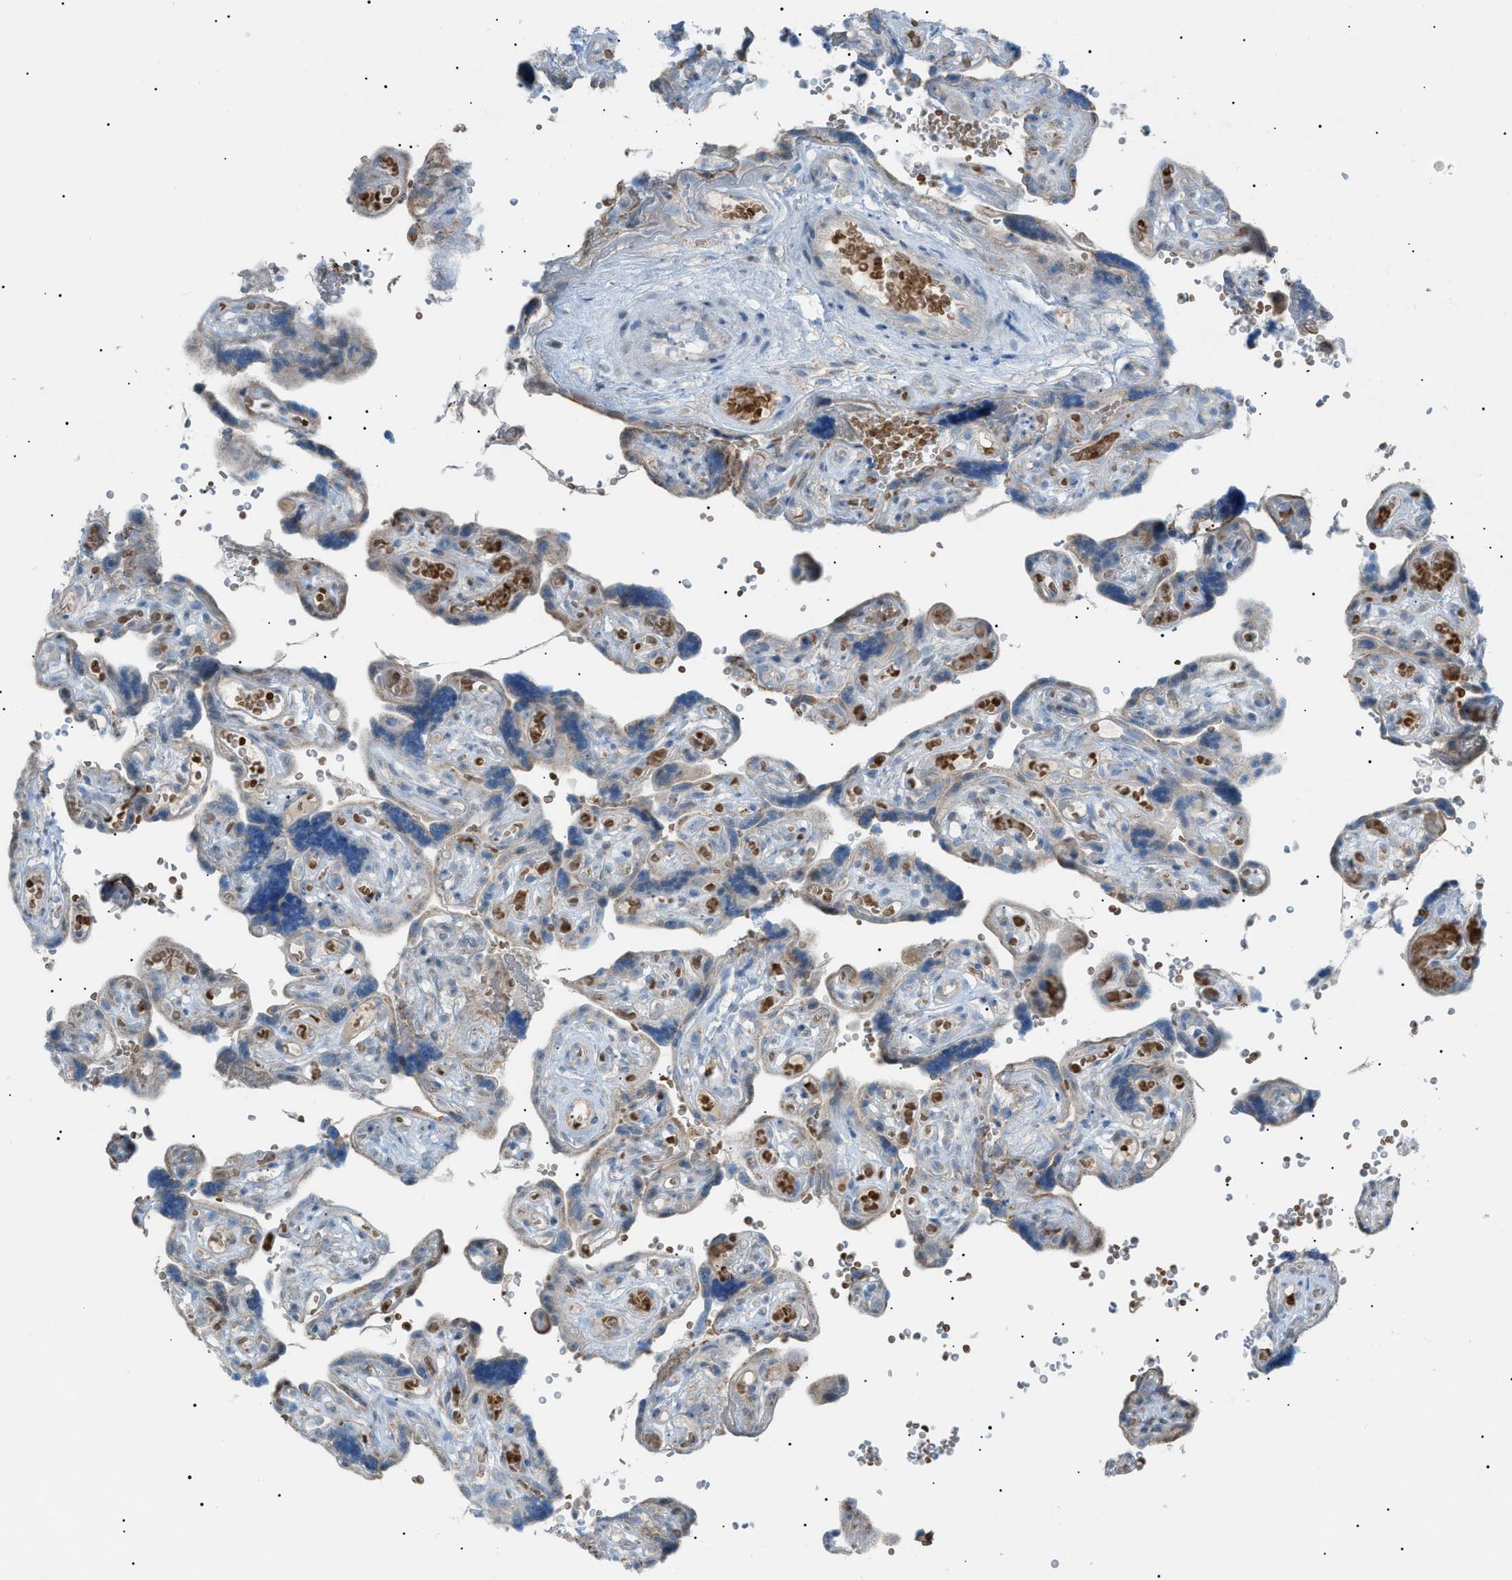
{"staining": {"intensity": "strong", "quantity": "25%-75%", "location": "nuclear"}, "tissue": "placenta", "cell_type": "Decidual cells", "image_type": "normal", "snomed": [{"axis": "morphology", "description": "Normal tissue, NOS"}, {"axis": "topography", "description": "Placenta"}], "caption": "Brown immunohistochemical staining in benign human placenta demonstrates strong nuclear expression in approximately 25%-75% of decidual cells.", "gene": "ZNF516", "patient": {"sex": "female", "age": 30}}